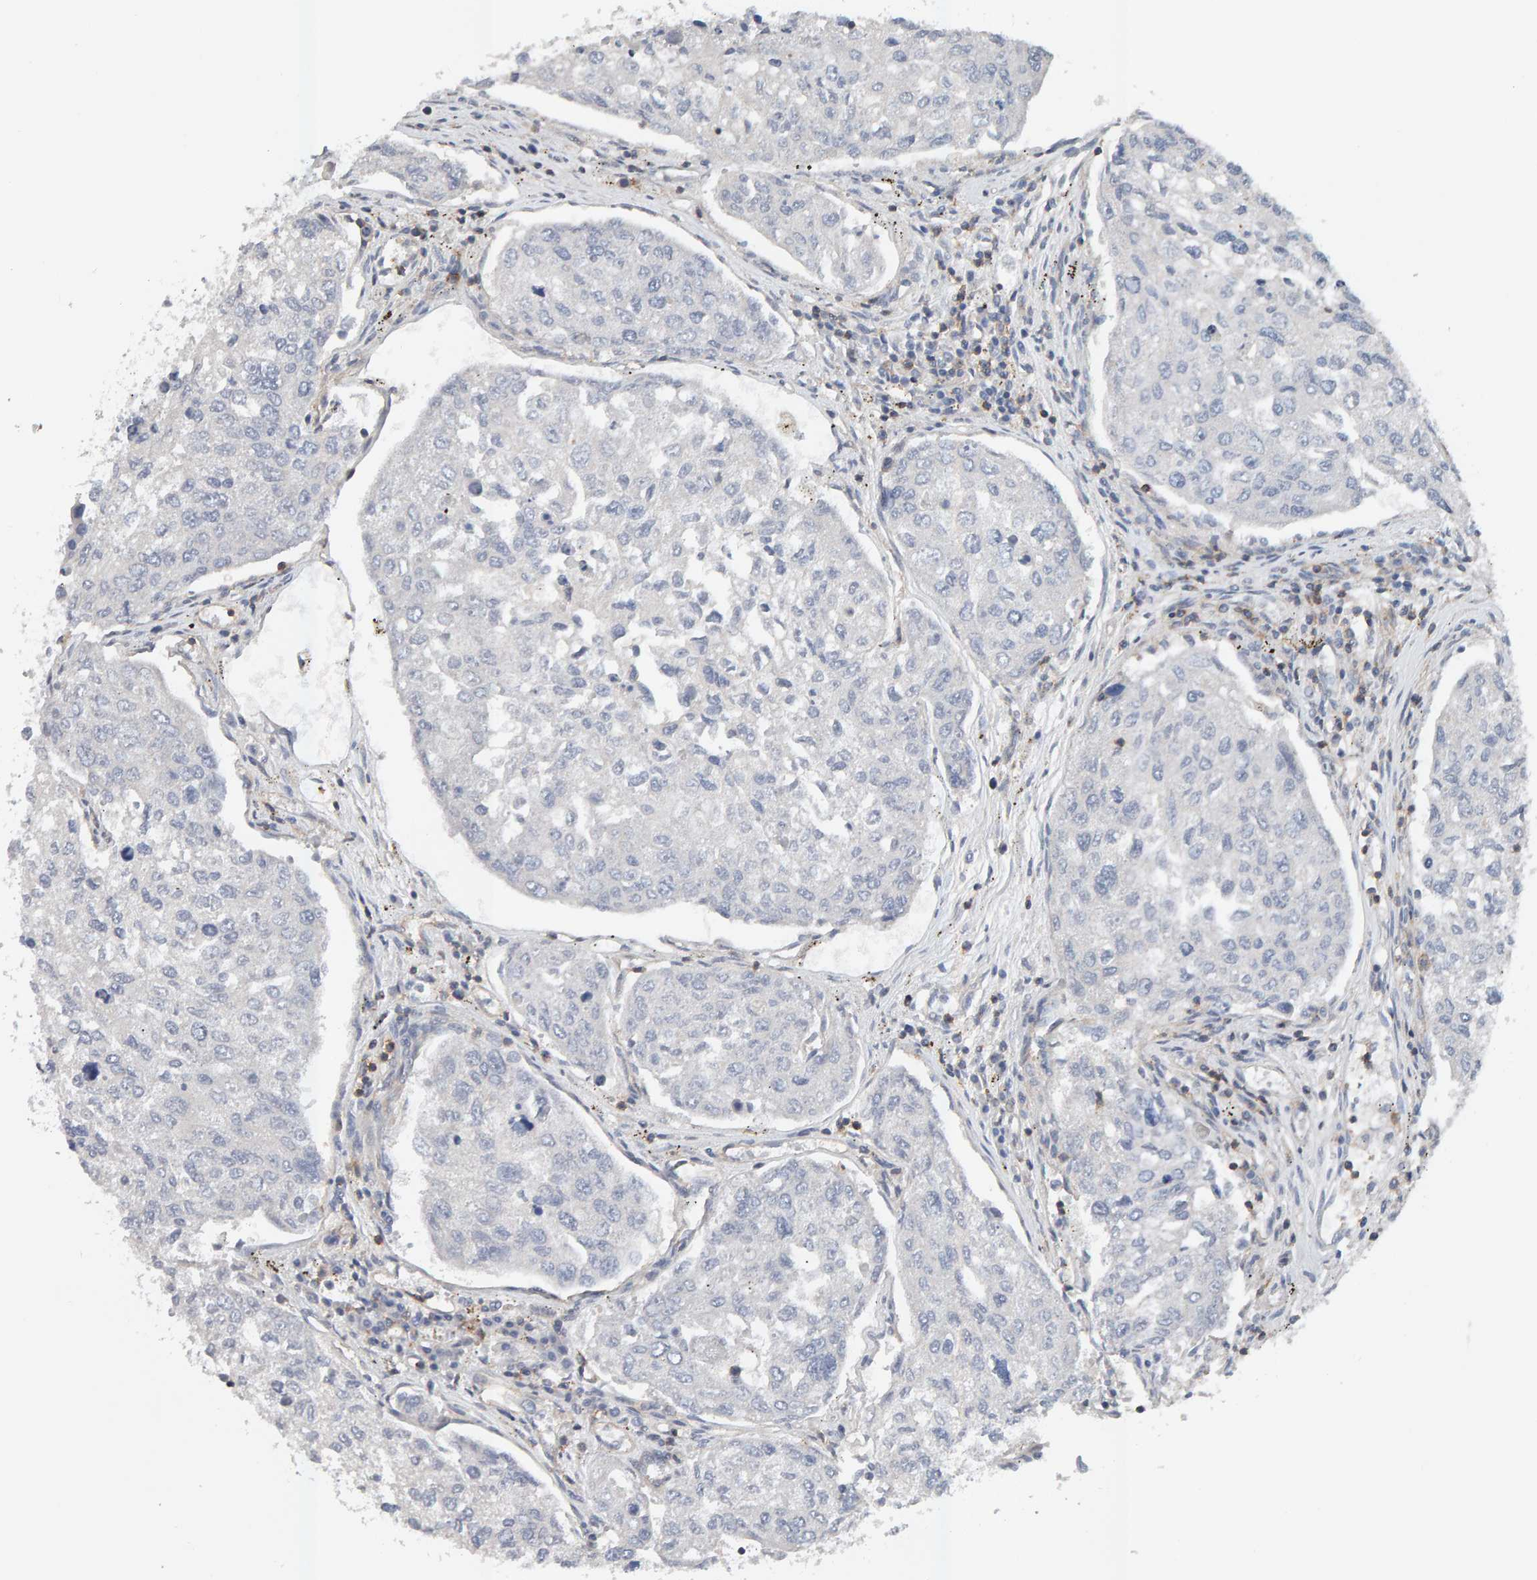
{"staining": {"intensity": "negative", "quantity": "none", "location": "none"}, "tissue": "urothelial cancer", "cell_type": "Tumor cells", "image_type": "cancer", "snomed": [{"axis": "morphology", "description": "Urothelial carcinoma, High grade"}, {"axis": "topography", "description": "Lymph node"}, {"axis": "topography", "description": "Urinary bladder"}], "caption": "Immunohistochemistry (IHC) of human urothelial carcinoma (high-grade) reveals no staining in tumor cells.", "gene": "FYN", "patient": {"sex": "male", "age": 51}}